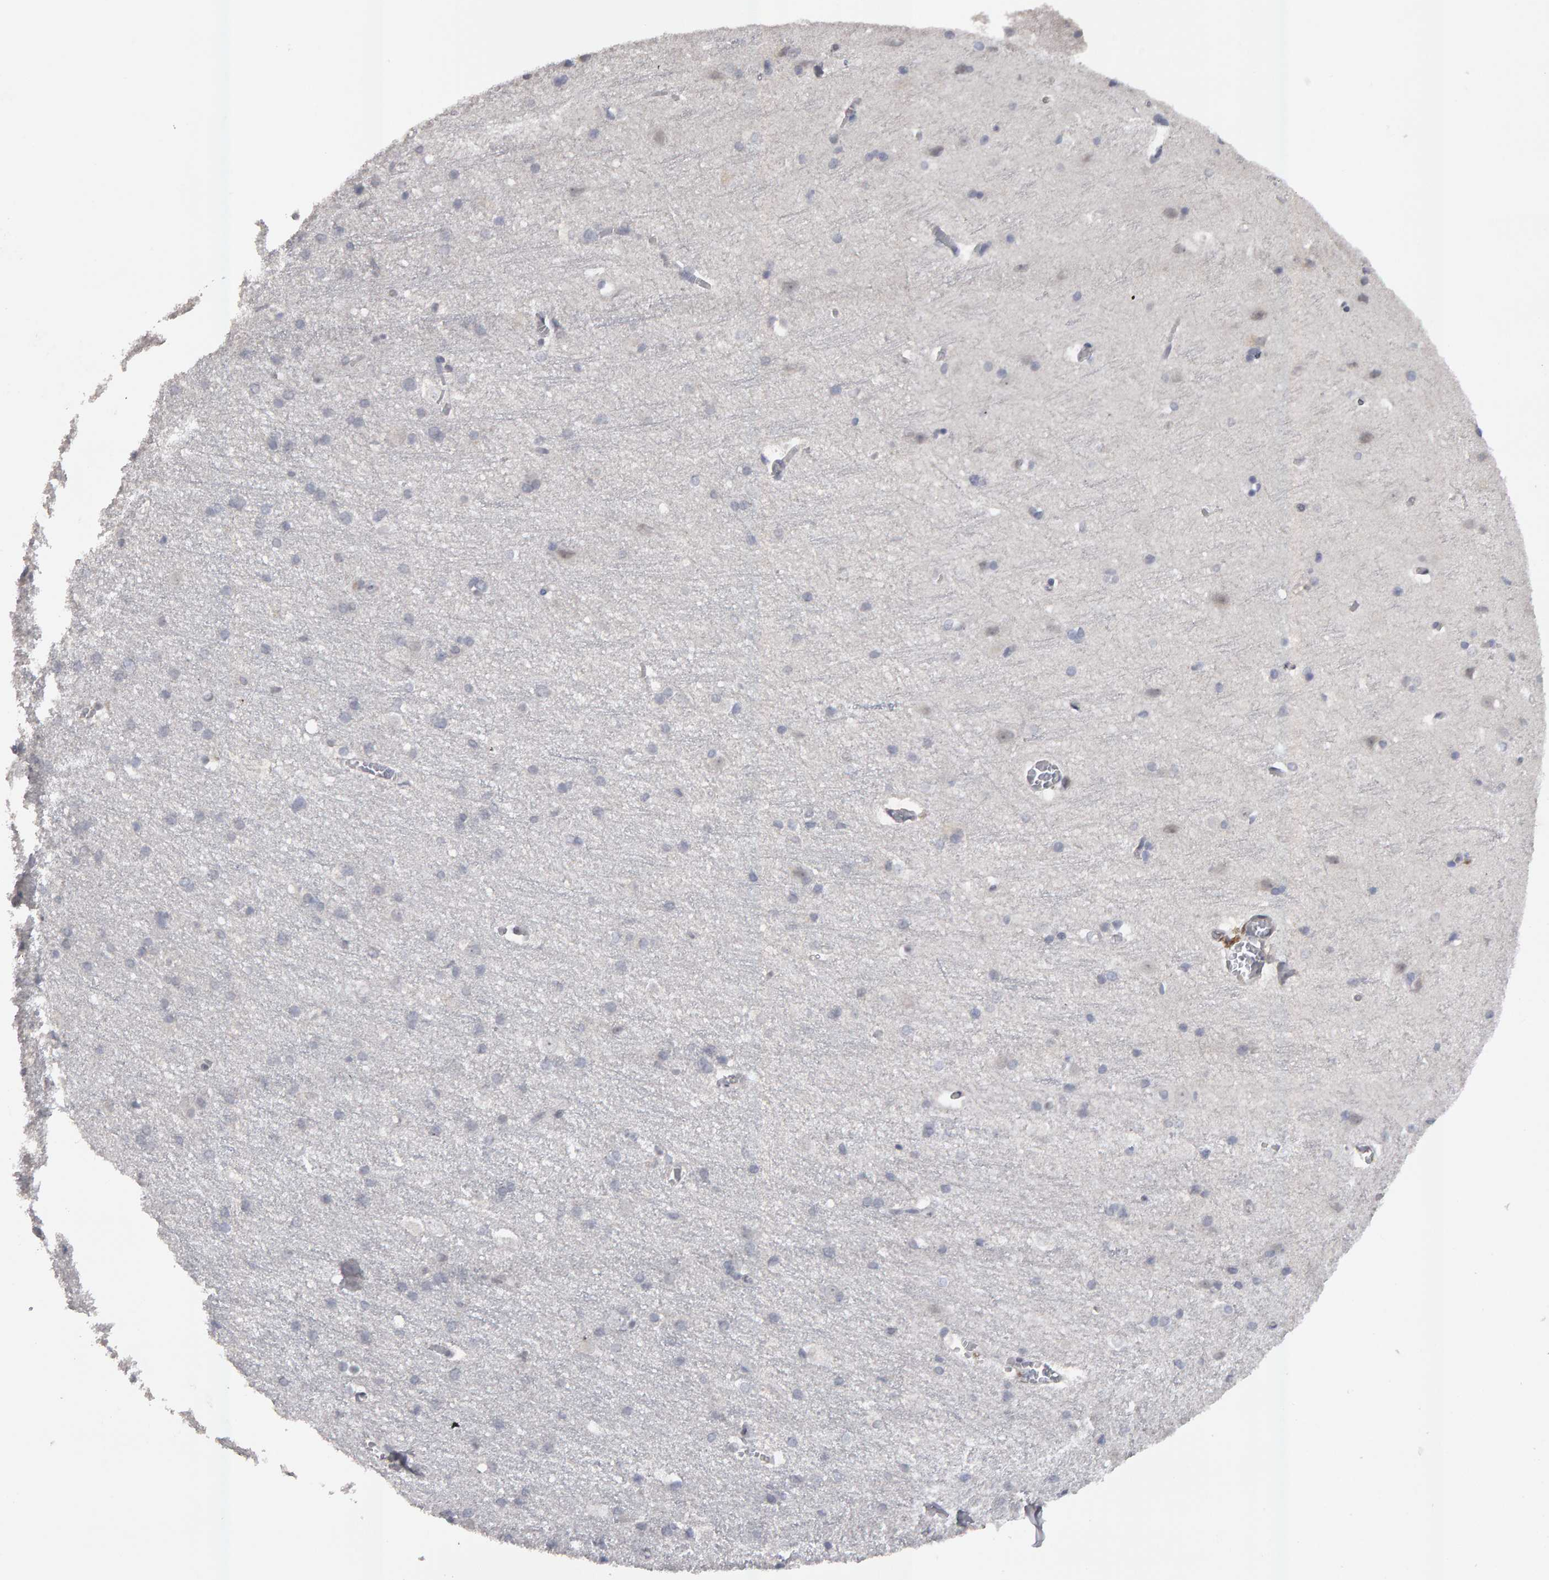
{"staining": {"intensity": "negative", "quantity": "none", "location": "none"}, "tissue": "cerebral cortex", "cell_type": "Endothelial cells", "image_type": "normal", "snomed": [{"axis": "morphology", "description": "Normal tissue, NOS"}, {"axis": "topography", "description": "Cerebral cortex"}], "caption": "Immunohistochemistry photomicrograph of normal cerebral cortex: cerebral cortex stained with DAB (3,3'-diaminobenzidine) demonstrates no significant protein positivity in endothelial cells.", "gene": "IPO8", "patient": {"sex": "male", "age": 54}}